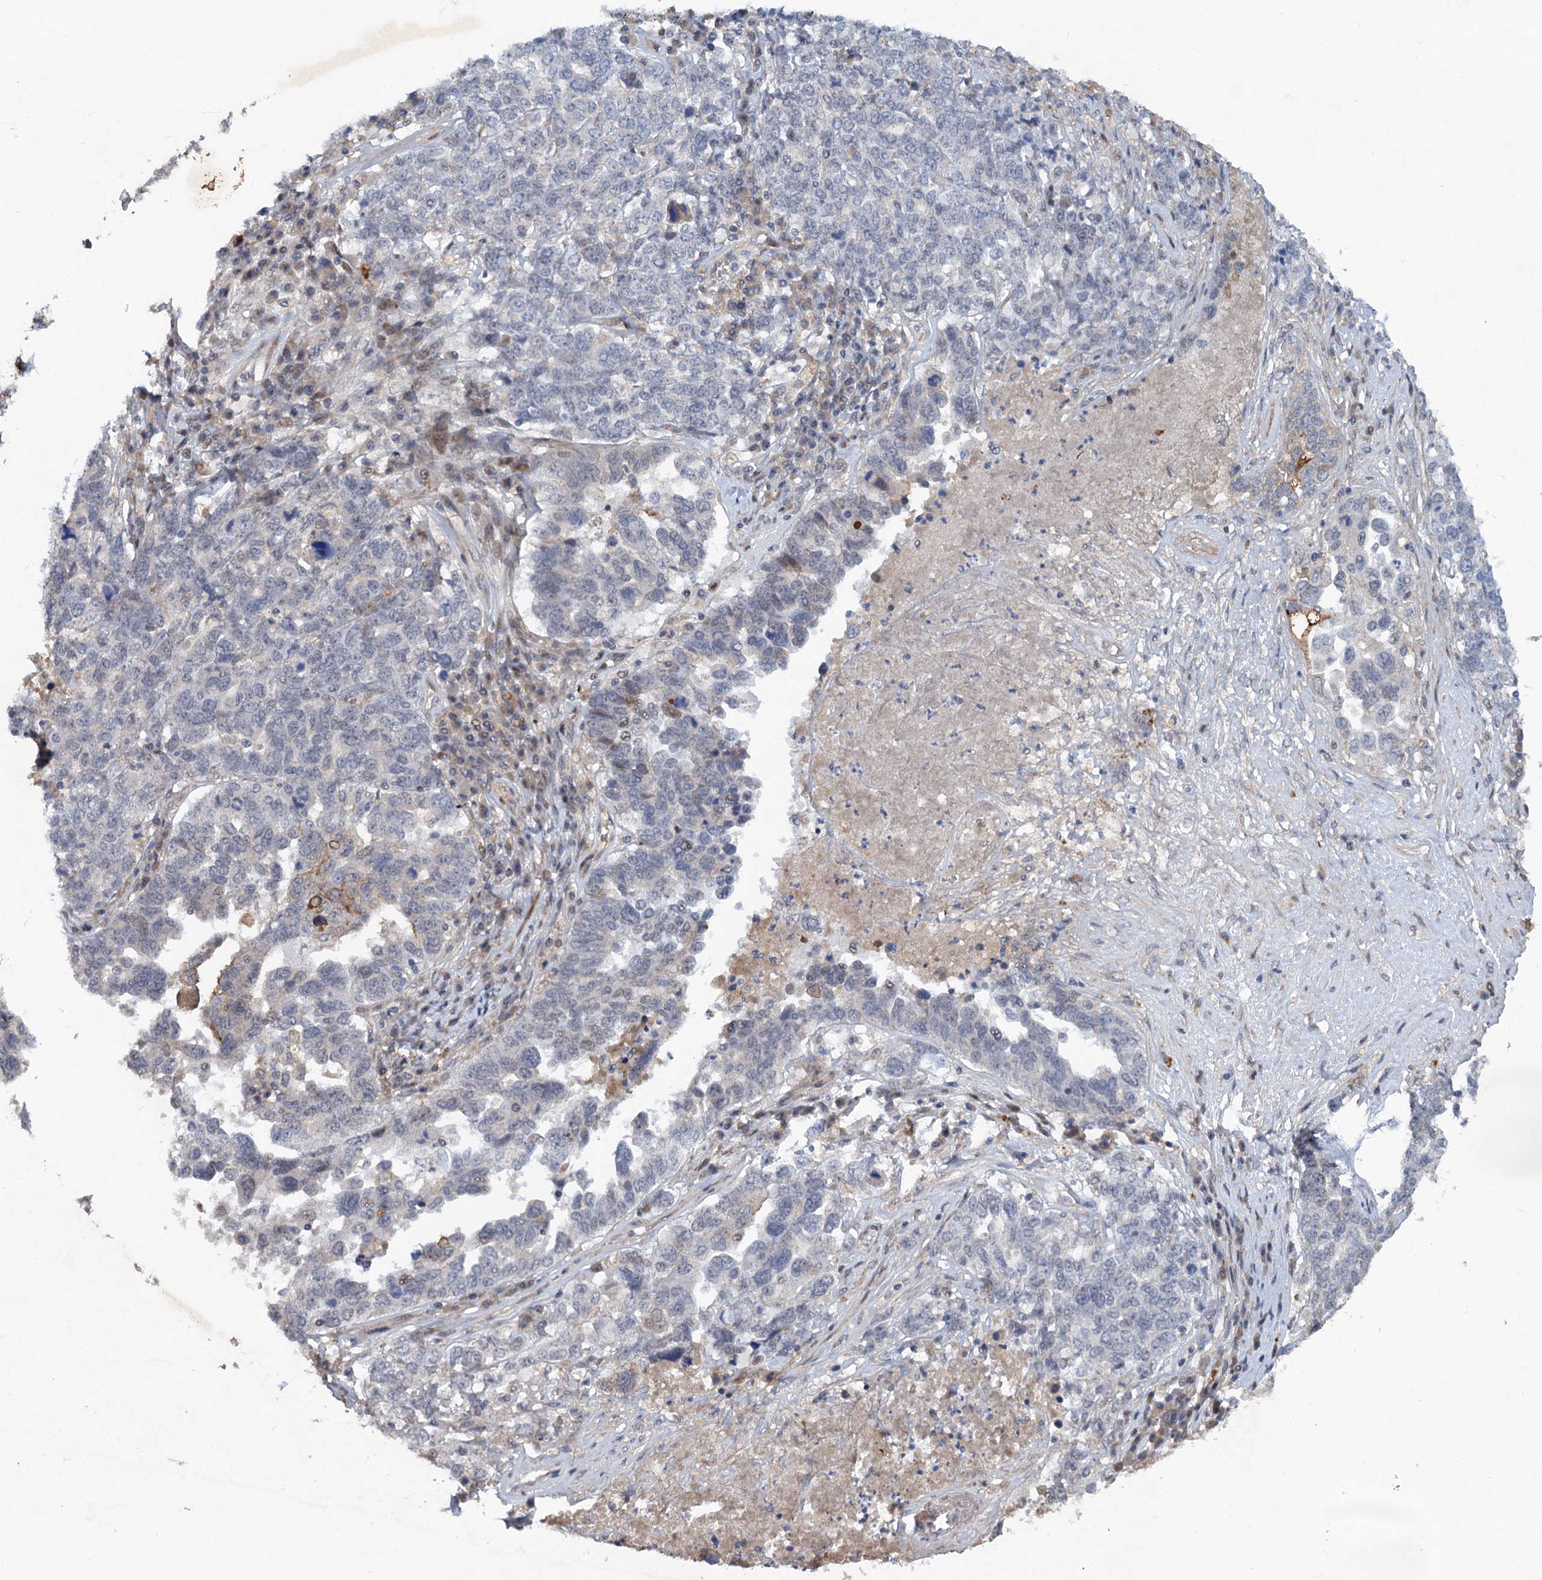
{"staining": {"intensity": "negative", "quantity": "none", "location": "none"}, "tissue": "ovarian cancer", "cell_type": "Tumor cells", "image_type": "cancer", "snomed": [{"axis": "morphology", "description": "Carcinoma, endometroid"}, {"axis": "topography", "description": "Ovary"}], "caption": "A high-resolution image shows immunohistochemistry (IHC) staining of endometroid carcinoma (ovarian), which demonstrates no significant expression in tumor cells.", "gene": "NUDT22", "patient": {"sex": "female", "age": 62}}